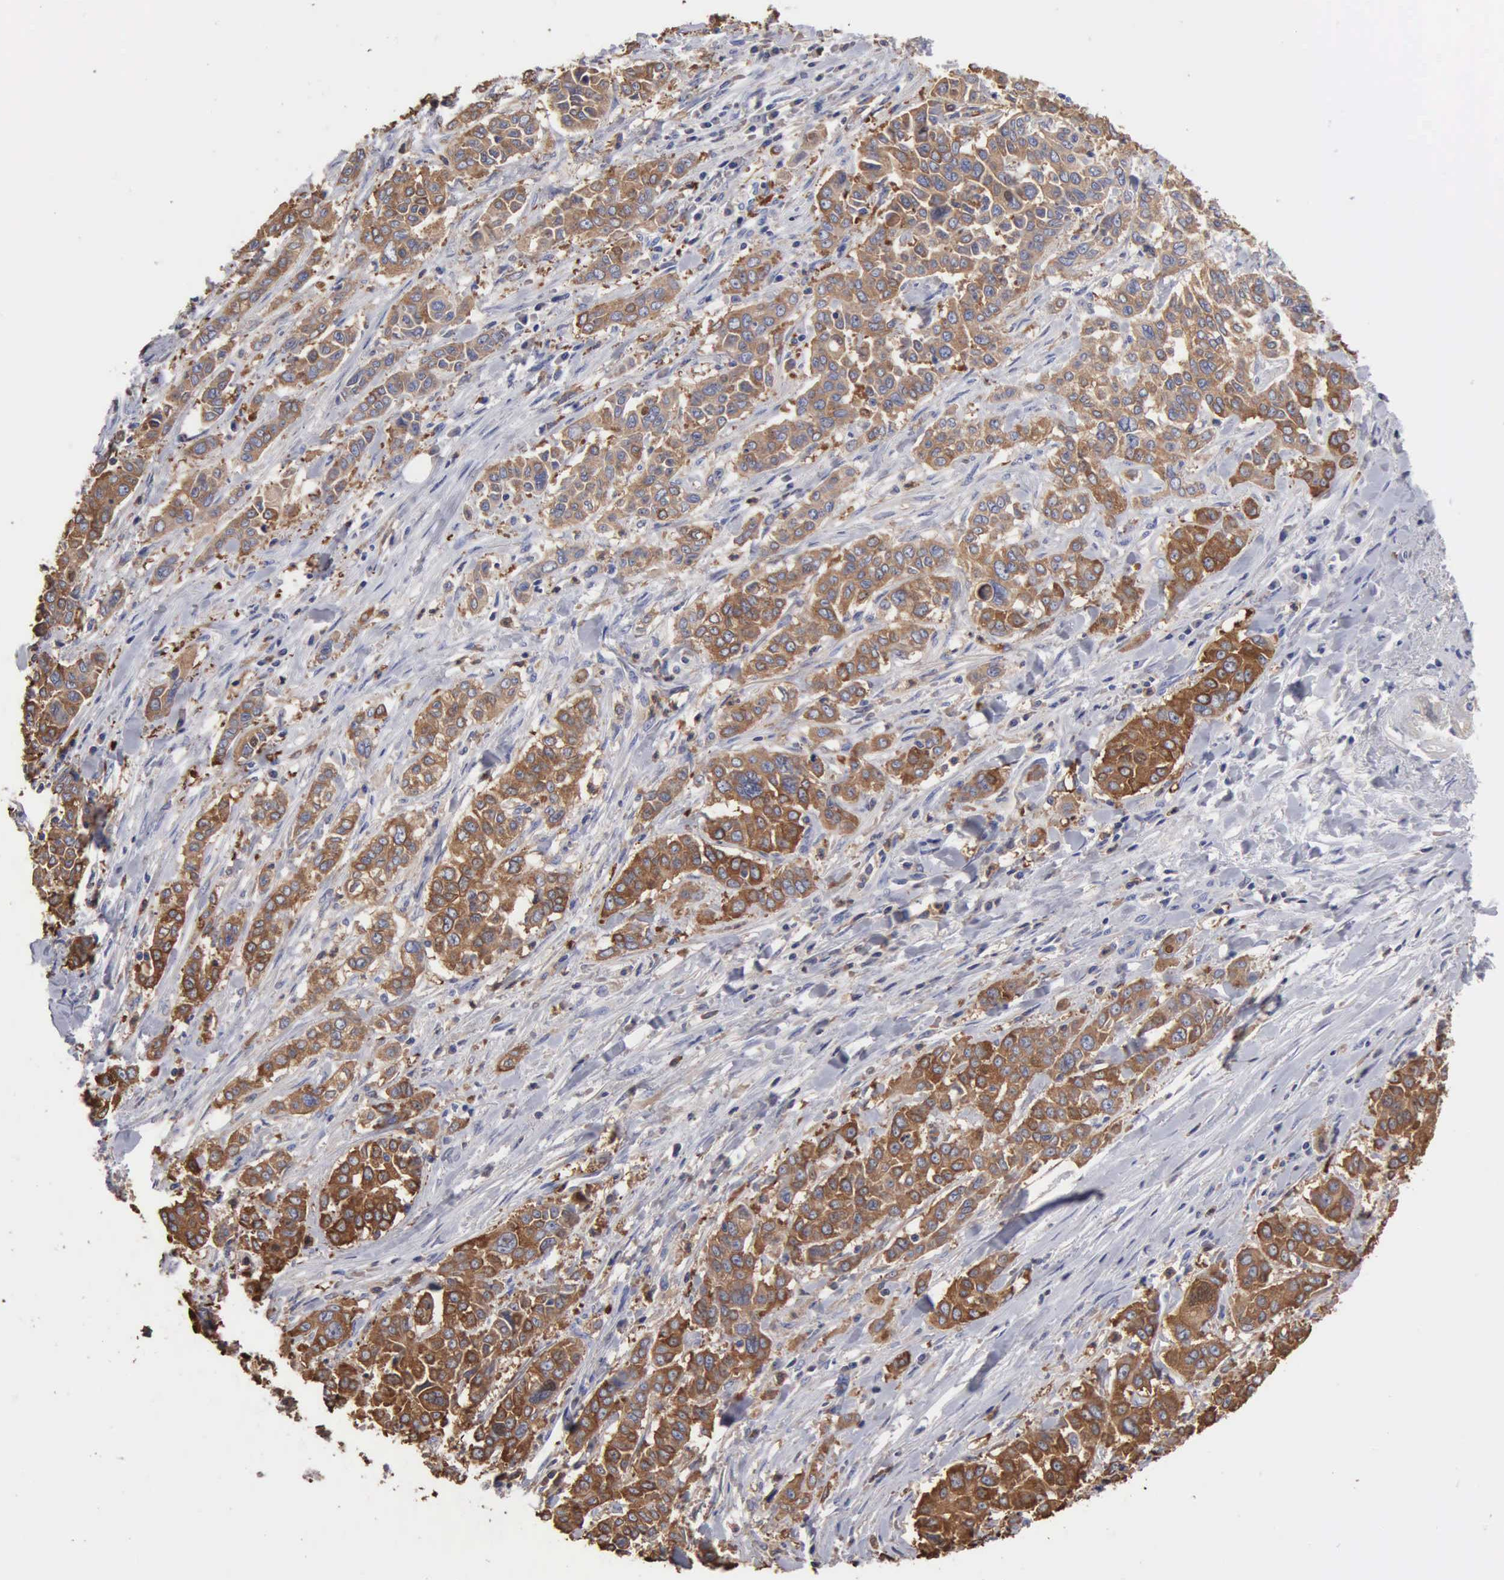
{"staining": {"intensity": "strong", "quantity": ">75%", "location": "cytoplasmic/membranous"}, "tissue": "pancreatic cancer", "cell_type": "Tumor cells", "image_type": "cancer", "snomed": [{"axis": "morphology", "description": "Adenocarcinoma, NOS"}, {"axis": "topography", "description": "Pancreas"}], "caption": "Immunohistochemistry (IHC) of human pancreatic cancer (adenocarcinoma) reveals high levels of strong cytoplasmic/membranous staining in approximately >75% of tumor cells.", "gene": "G6PD", "patient": {"sex": "female", "age": 52}}